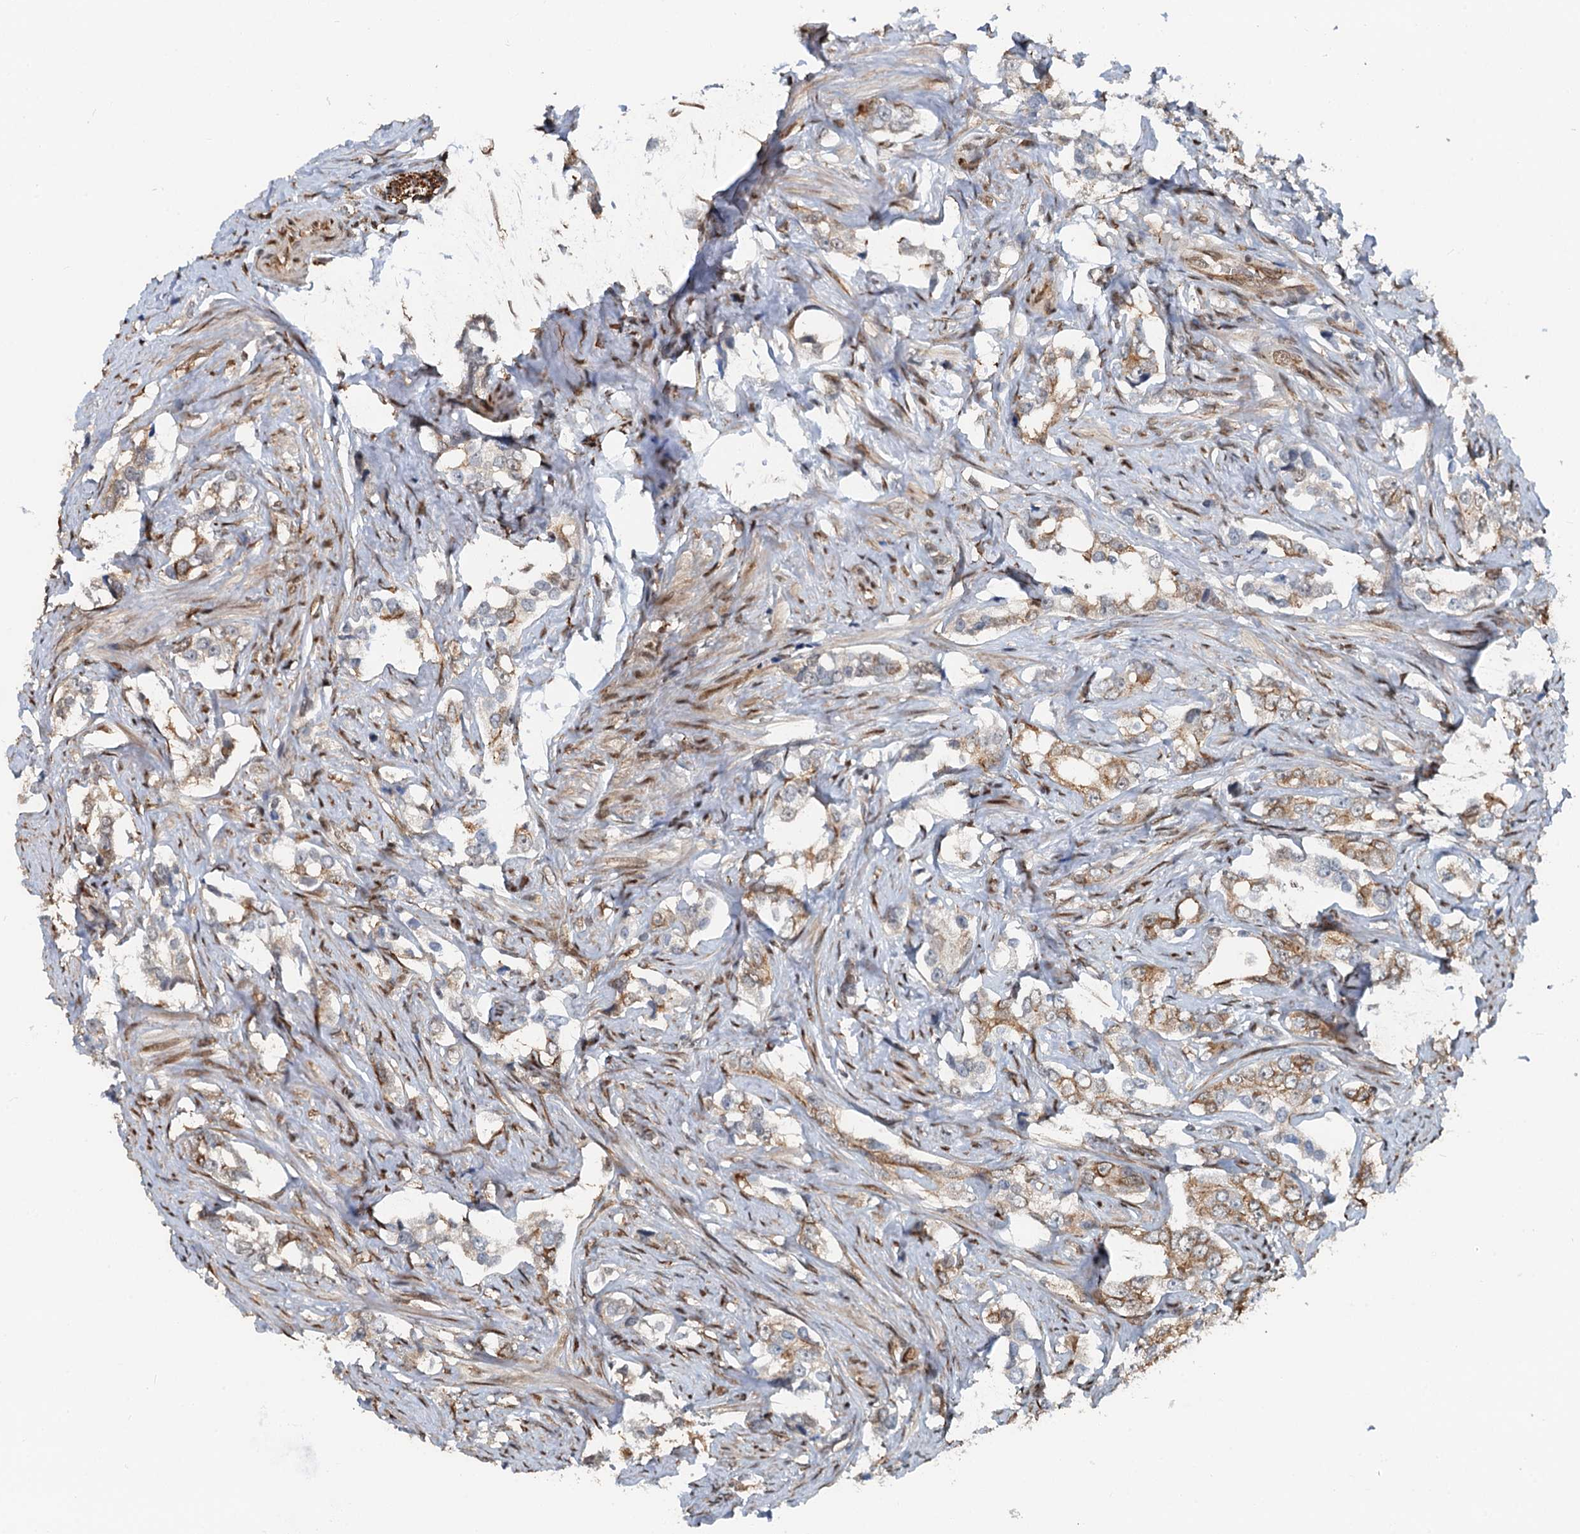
{"staining": {"intensity": "moderate", "quantity": "<25%", "location": "cytoplasmic/membranous"}, "tissue": "prostate cancer", "cell_type": "Tumor cells", "image_type": "cancer", "snomed": [{"axis": "morphology", "description": "Adenocarcinoma, High grade"}, {"axis": "topography", "description": "Prostate"}], "caption": "Brown immunohistochemical staining in human prostate cancer (adenocarcinoma (high-grade)) displays moderate cytoplasmic/membranous expression in approximately <25% of tumor cells.", "gene": "CFDP1", "patient": {"sex": "male", "age": 66}}